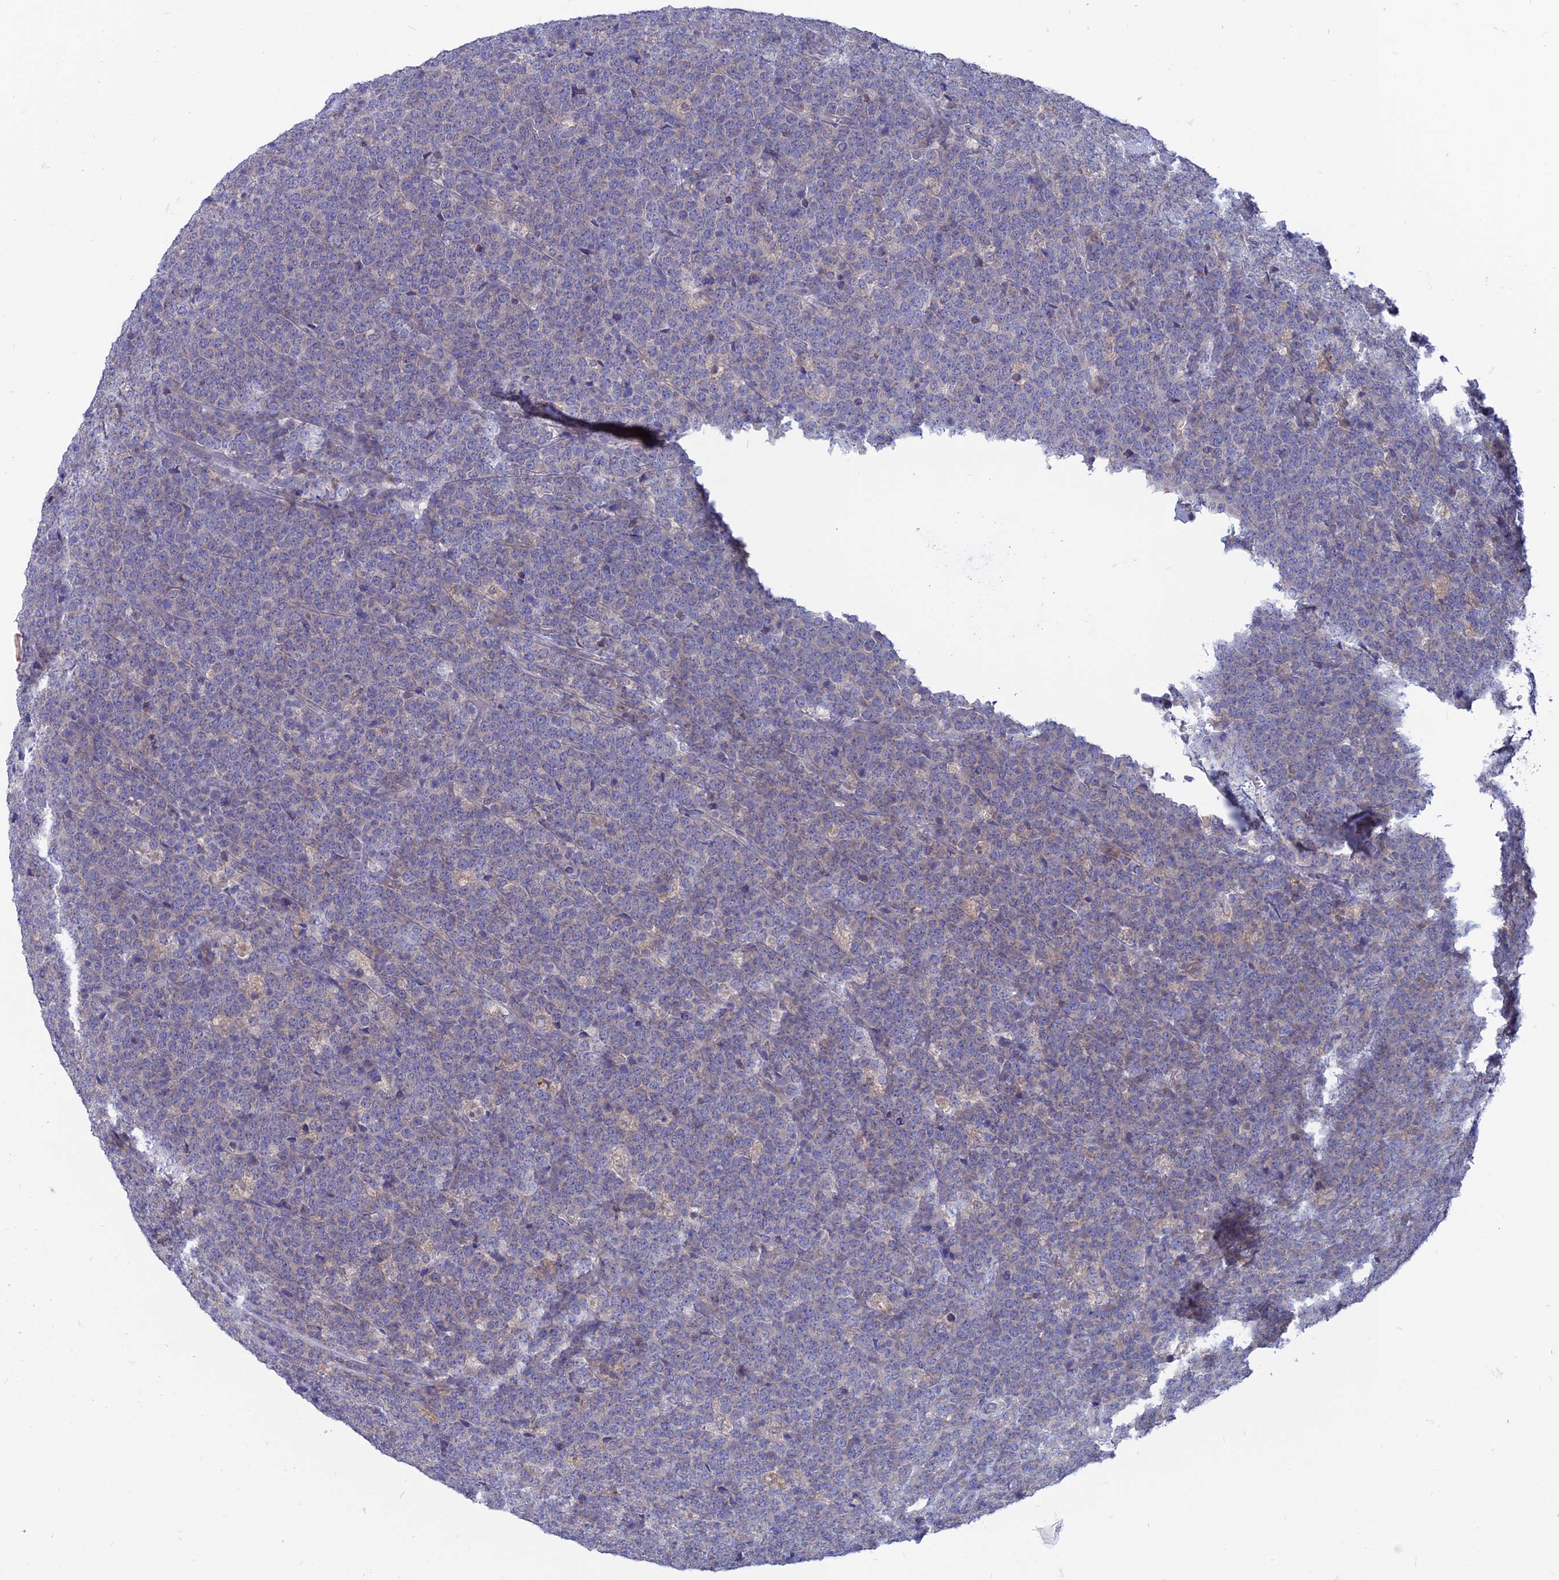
{"staining": {"intensity": "negative", "quantity": "none", "location": "none"}, "tissue": "lymphoma", "cell_type": "Tumor cells", "image_type": "cancer", "snomed": [{"axis": "morphology", "description": "Malignant lymphoma, non-Hodgkin's type, High grade"}, {"axis": "topography", "description": "Small intestine"}], "caption": "This is an immunohistochemistry image of lymphoma. There is no expression in tumor cells.", "gene": "AK4", "patient": {"sex": "male", "age": 8}}